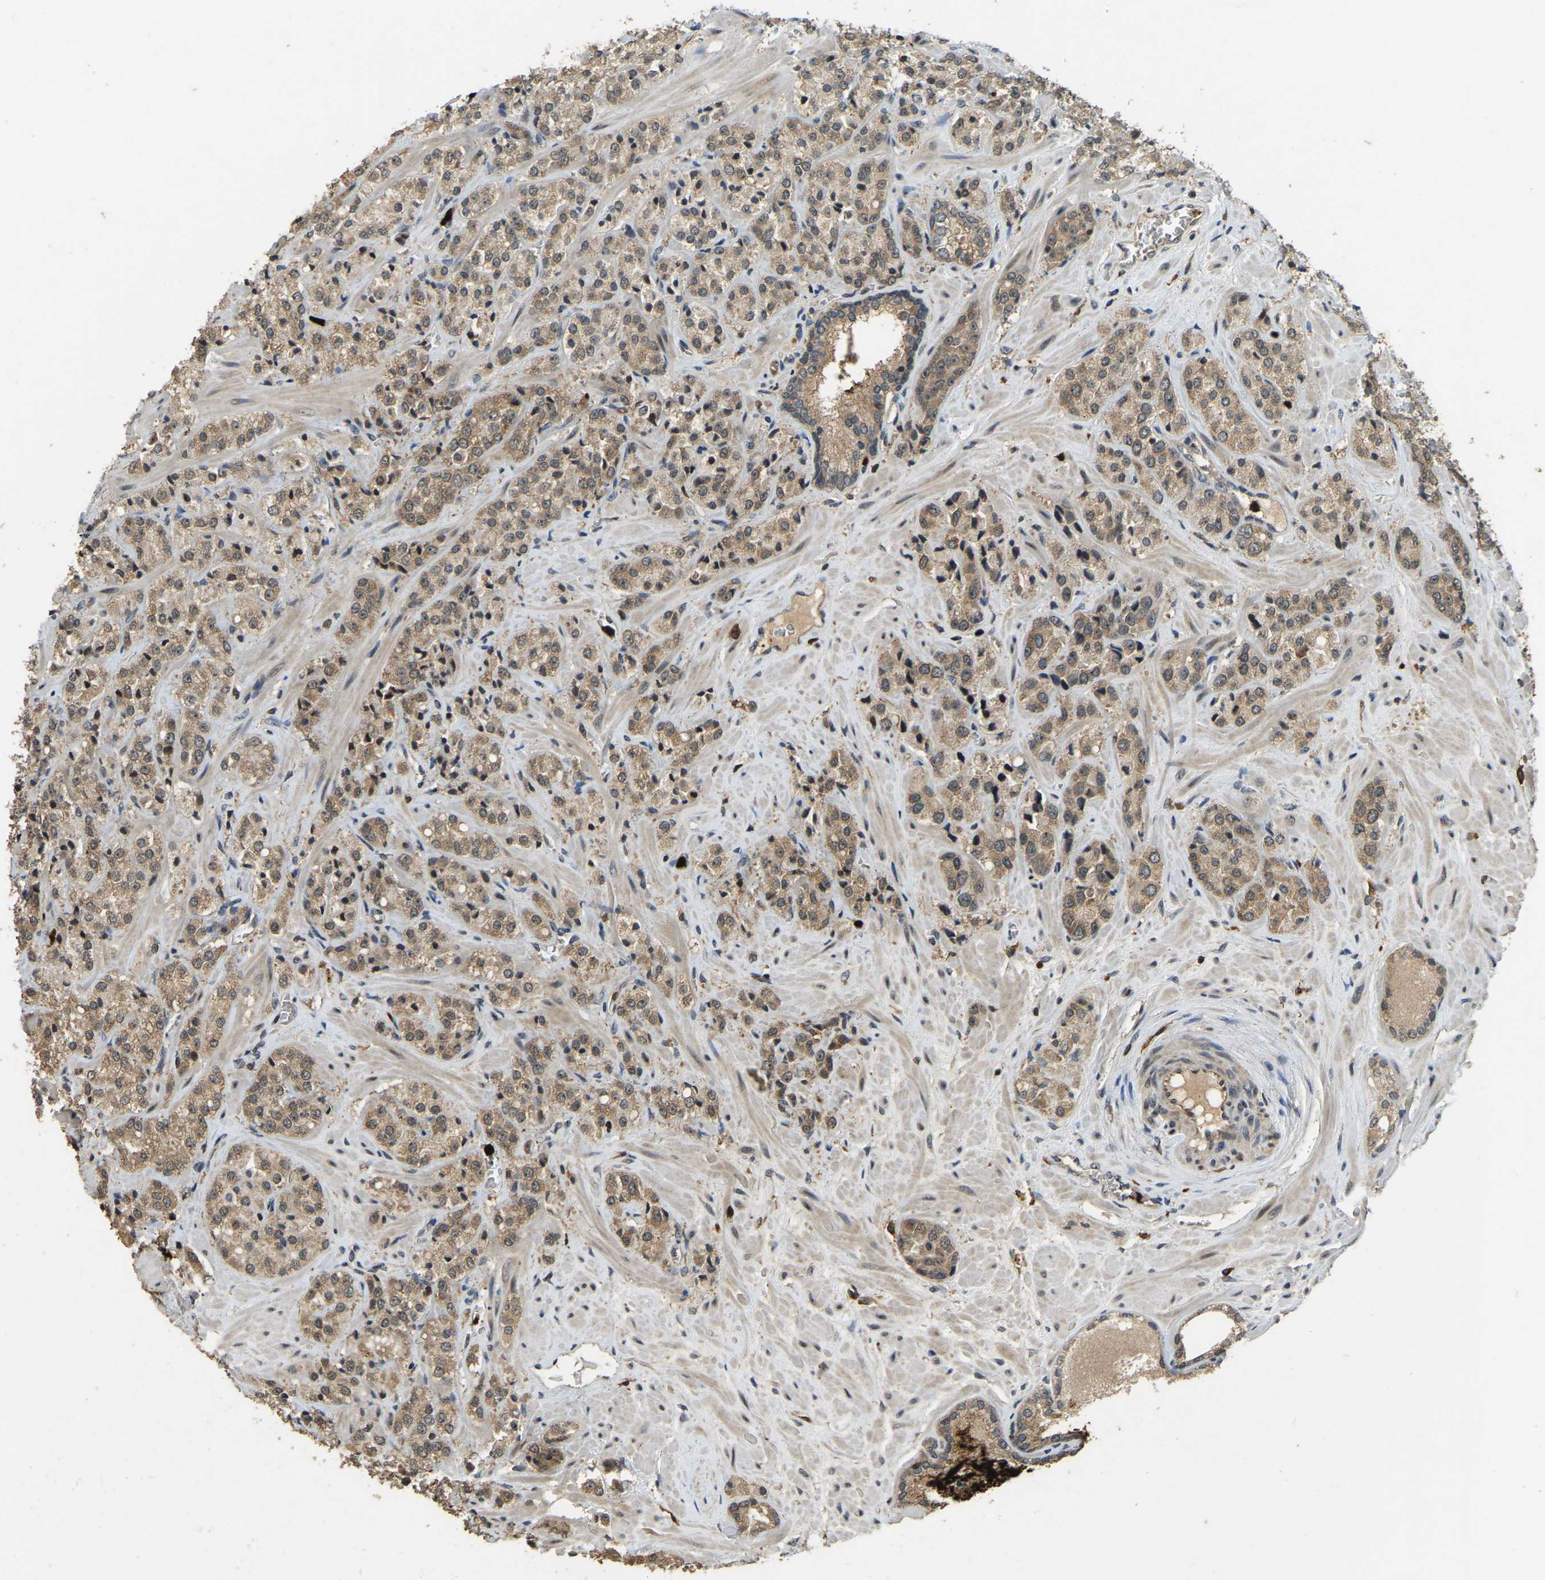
{"staining": {"intensity": "moderate", "quantity": ">75%", "location": "cytoplasmic/membranous"}, "tissue": "prostate cancer", "cell_type": "Tumor cells", "image_type": "cancer", "snomed": [{"axis": "morphology", "description": "Adenocarcinoma, High grade"}, {"axis": "topography", "description": "Prostate"}], "caption": "An immunohistochemistry histopathology image of tumor tissue is shown. Protein staining in brown highlights moderate cytoplasmic/membranous positivity in prostate cancer (high-grade adenocarcinoma) within tumor cells.", "gene": "RNF141", "patient": {"sex": "male", "age": 64}}